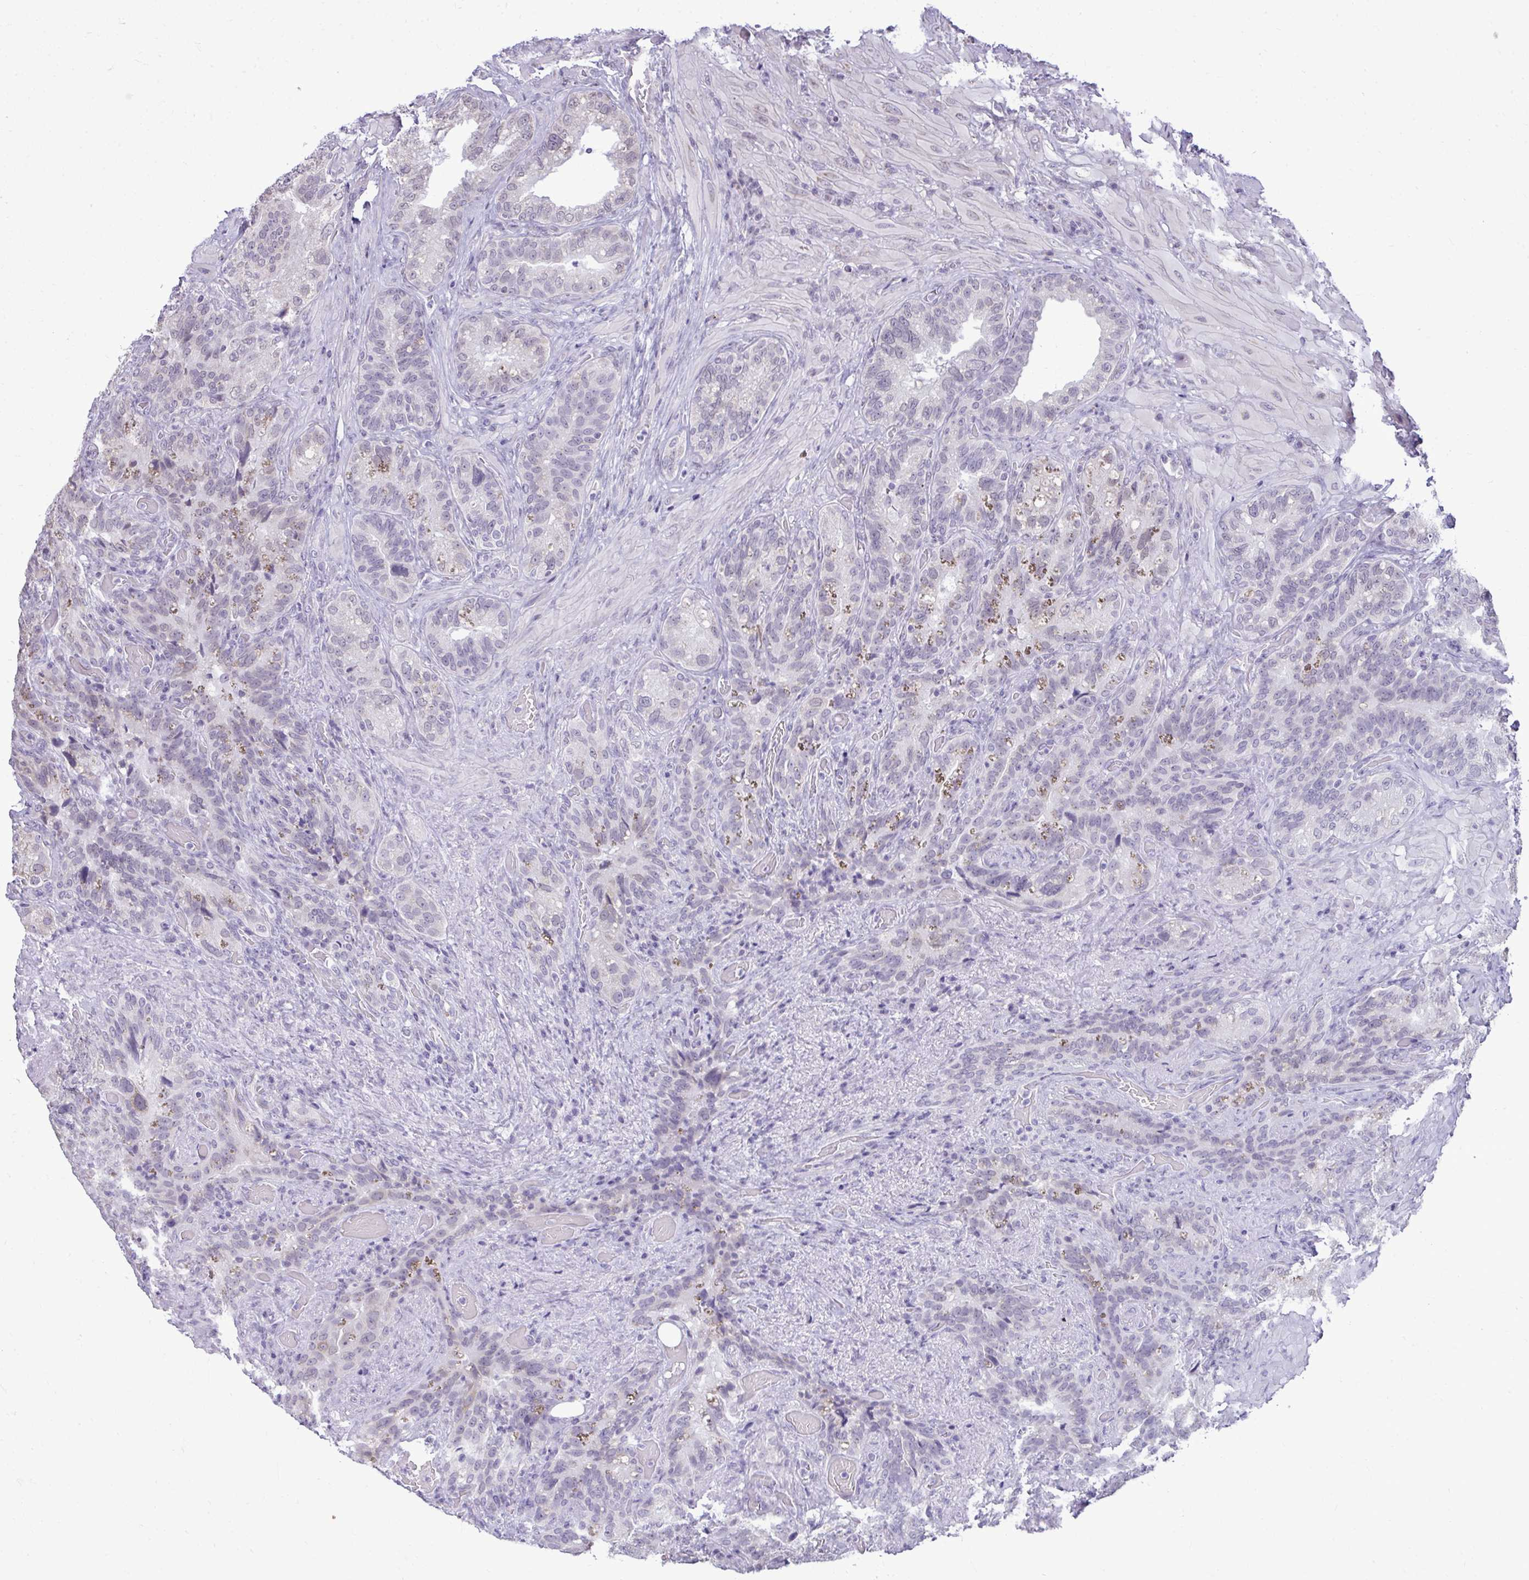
{"staining": {"intensity": "negative", "quantity": "none", "location": "none"}, "tissue": "seminal vesicle", "cell_type": "Glandular cells", "image_type": "normal", "snomed": [{"axis": "morphology", "description": "Normal tissue, NOS"}, {"axis": "topography", "description": "Seminal veicle"}], "caption": "Immunohistochemistry of normal human seminal vesicle shows no expression in glandular cells.", "gene": "NPPA", "patient": {"sex": "male", "age": 68}}